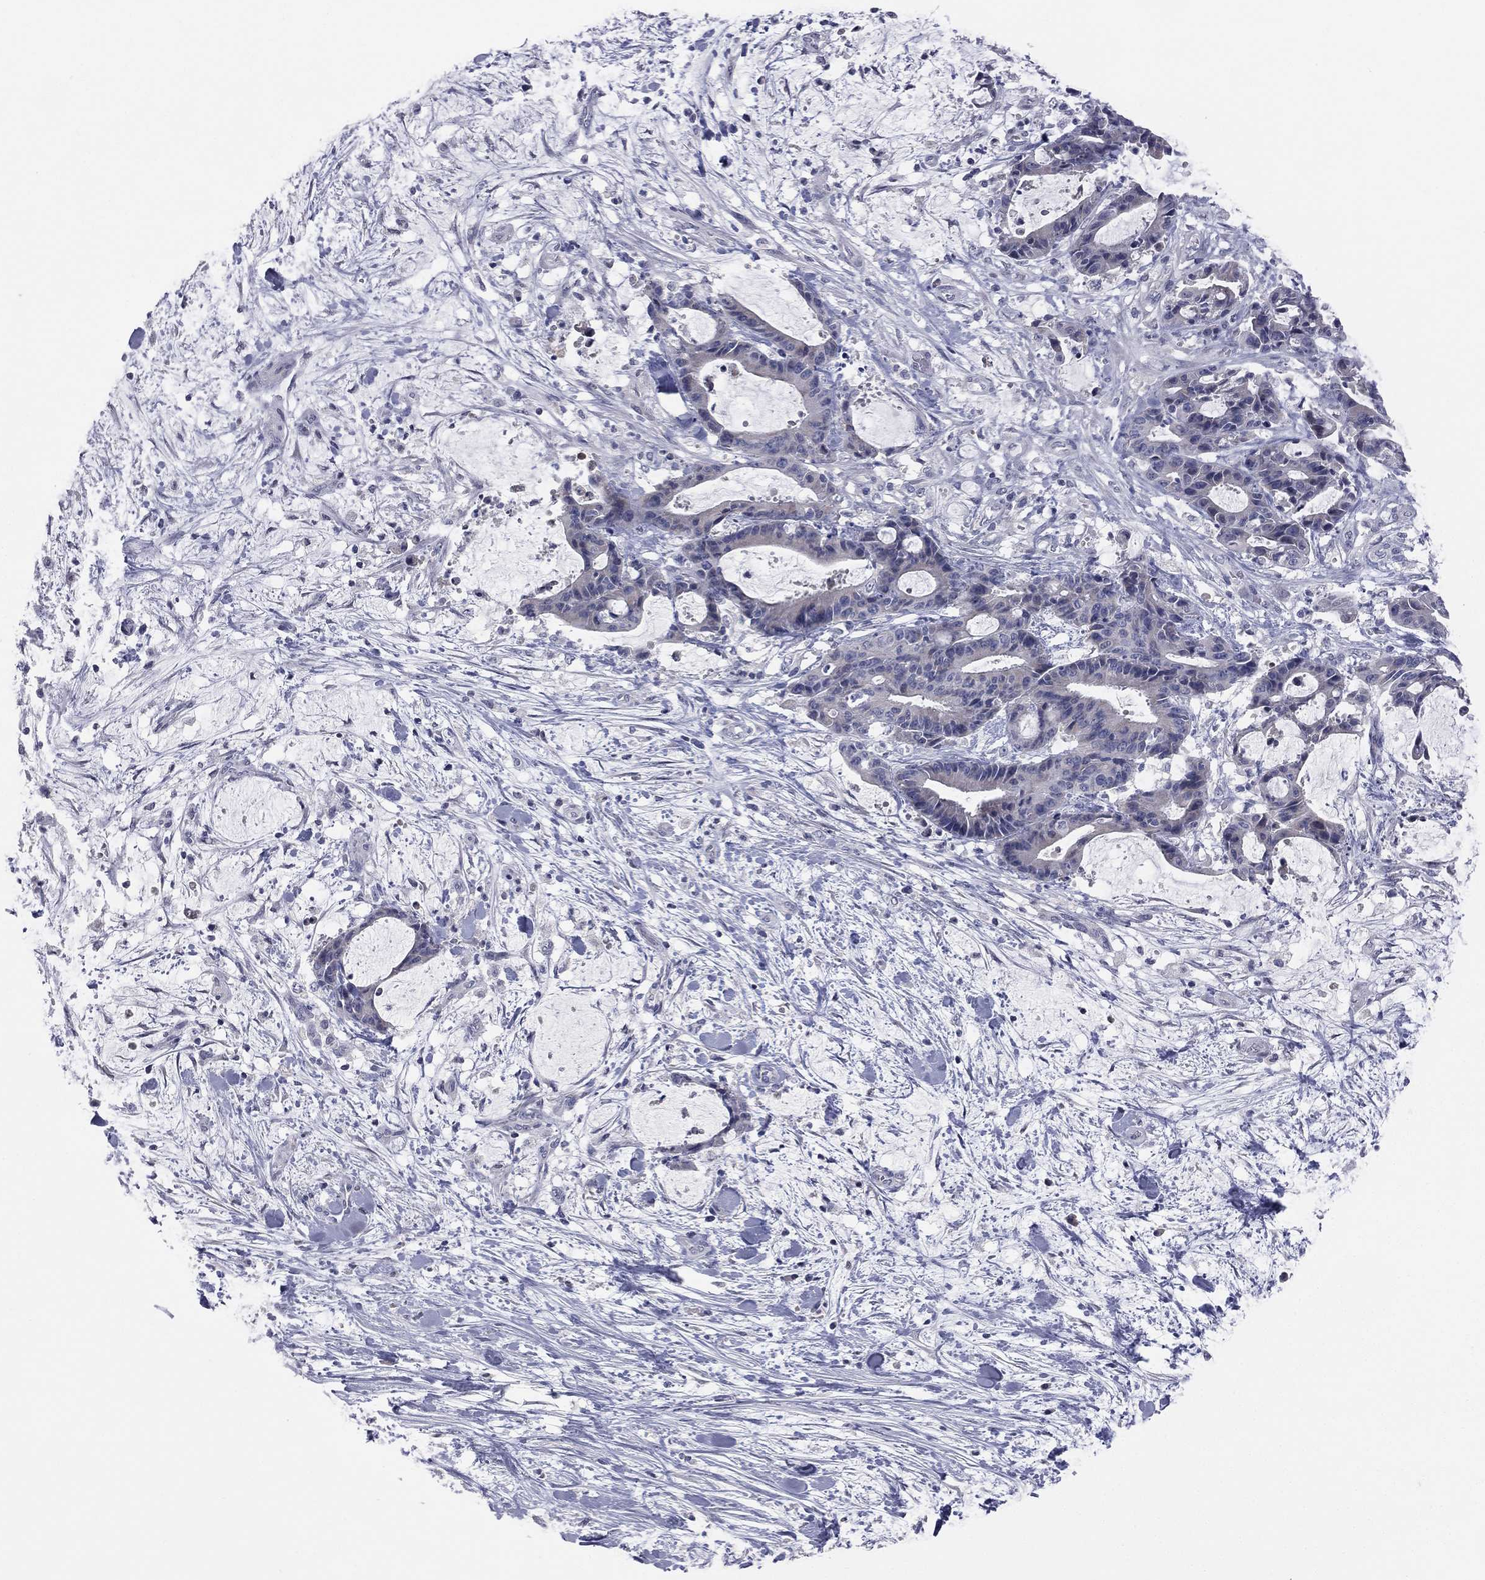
{"staining": {"intensity": "negative", "quantity": "none", "location": "none"}, "tissue": "liver cancer", "cell_type": "Tumor cells", "image_type": "cancer", "snomed": [{"axis": "morphology", "description": "Cholangiocarcinoma"}, {"axis": "topography", "description": "Liver"}], "caption": "IHC of human cholangiocarcinoma (liver) reveals no staining in tumor cells.", "gene": "DMKN", "patient": {"sex": "female", "age": 73}}